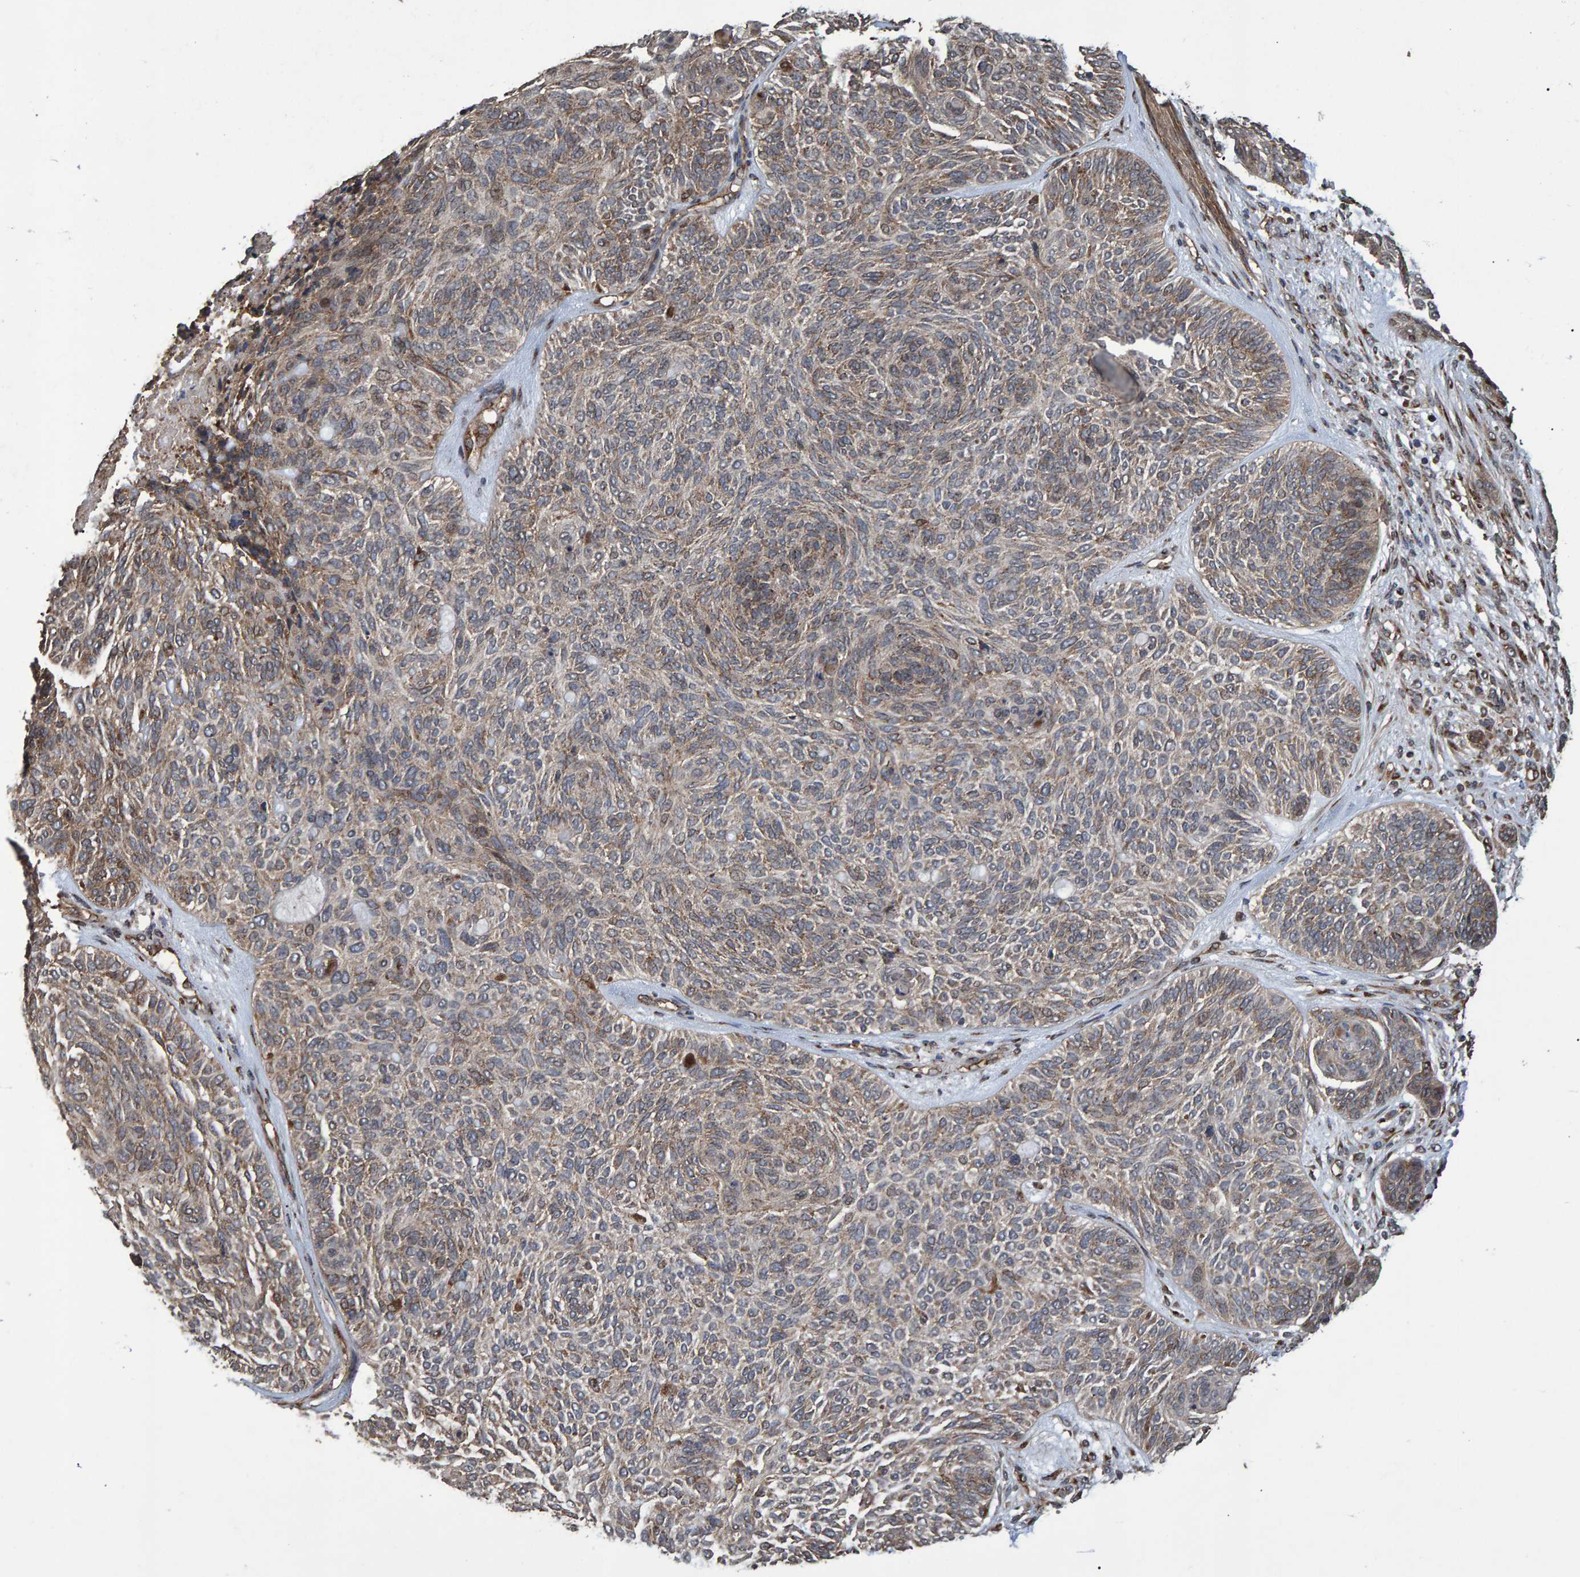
{"staining": {"intensity": "moderate", "quantity": "25%-75%", "location": "cytoplasmic/membranous"}, "tissue": "skin cancer", "cell_type": "Tumor cells", "image_type": "cancer", "snomed": [{"axis": "morphology", "description": "Basal cell carcinoma"}, {"axis": "topography", "description": "Skin"}], "caption": "IHC histopathology image of neoplastic tissue: skin cancer stained using immunohistochemistry demonstrates medium levels of moderate protein expression localized specifically in the cytoplasmic/membranous of tumor cells, appearing as a cytoplasmic/membranous brown color.", "gene": "TRIM68", "patient": {"sex": "male", "age": 55}}